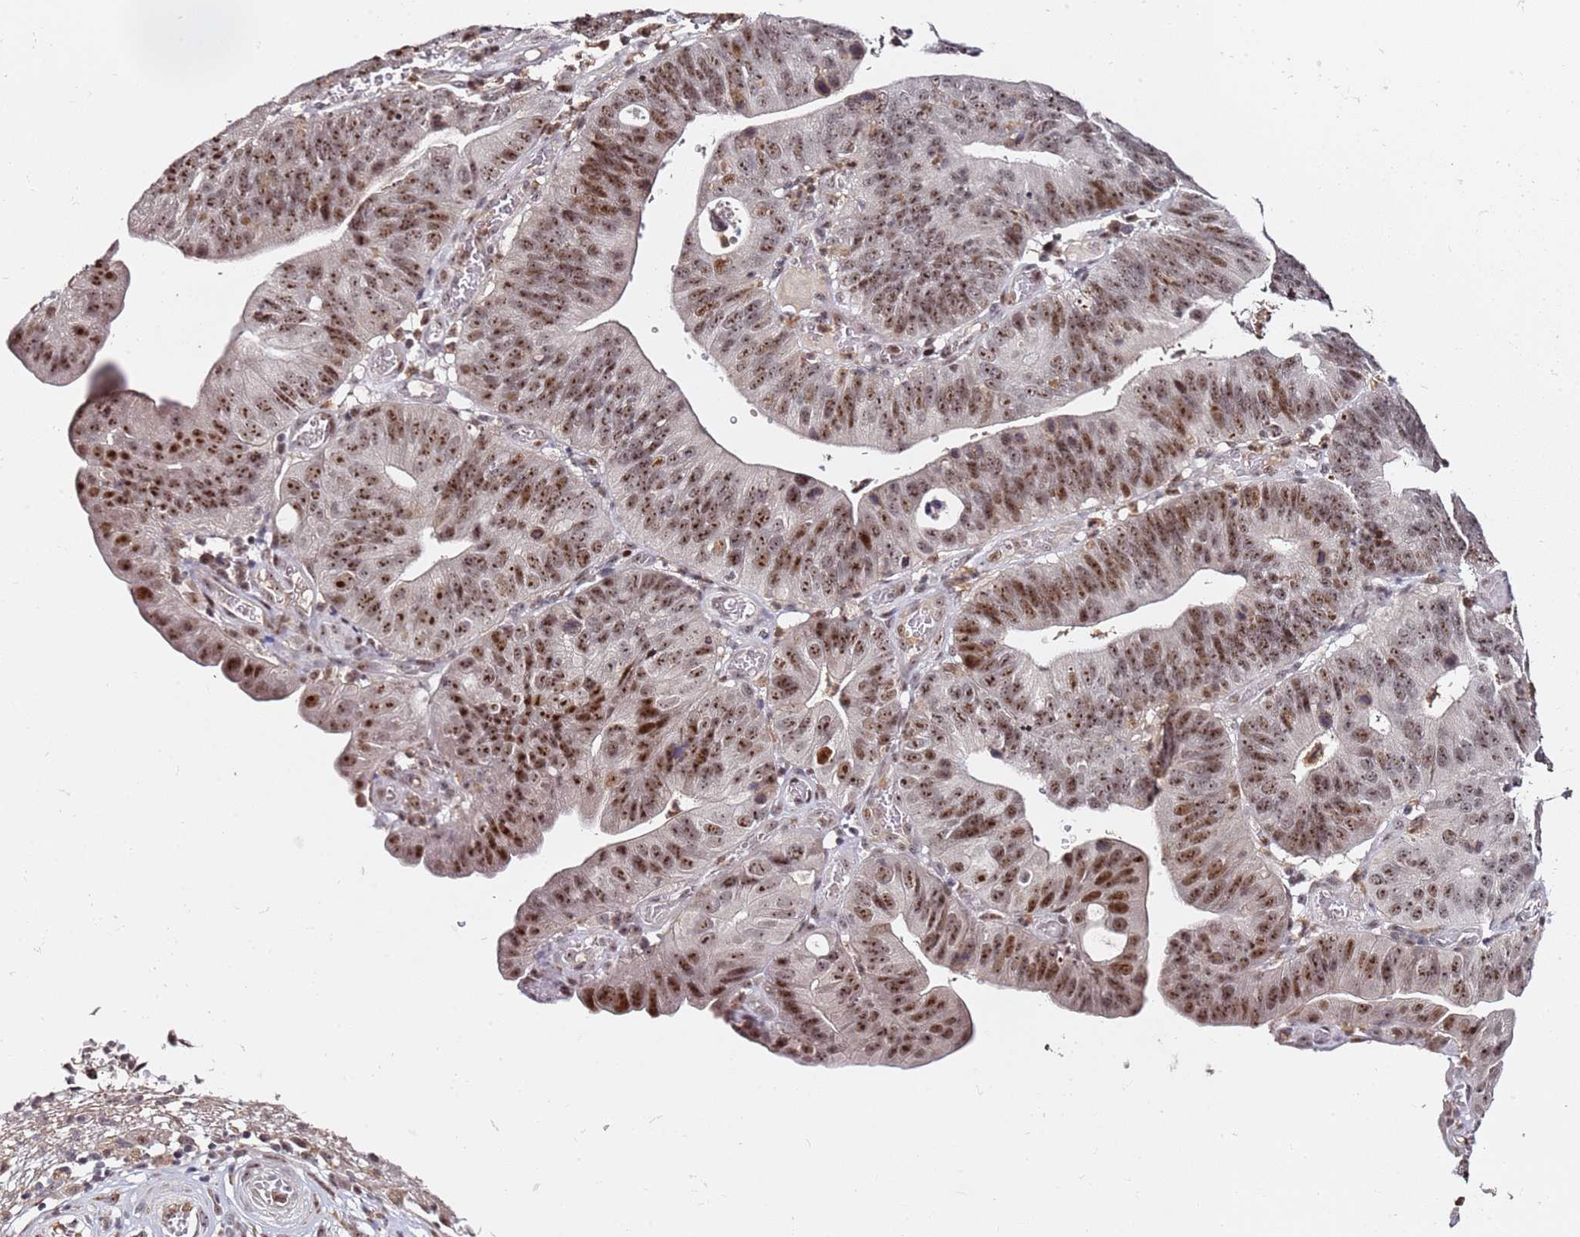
{"staining": {"intensity": "moderate", "quantity": ">75%", "location": "nuclear"}, "tissue": "stomach cancer", "cell_type": "Tumor cells", "image_type": "cancer", "snomed": [{"axis": "morphology", "description": "Adenocarcinoma, NOS"}, {"axis": "topography", "description": "Stomach"}], "caption": "A brown stain shows moderate nuclear staining of a protein in human stomach cancer (adenocarcinoma) tumor cells.", "gene": "FCF1", "patient": {"sex": "male", "age": 59}}